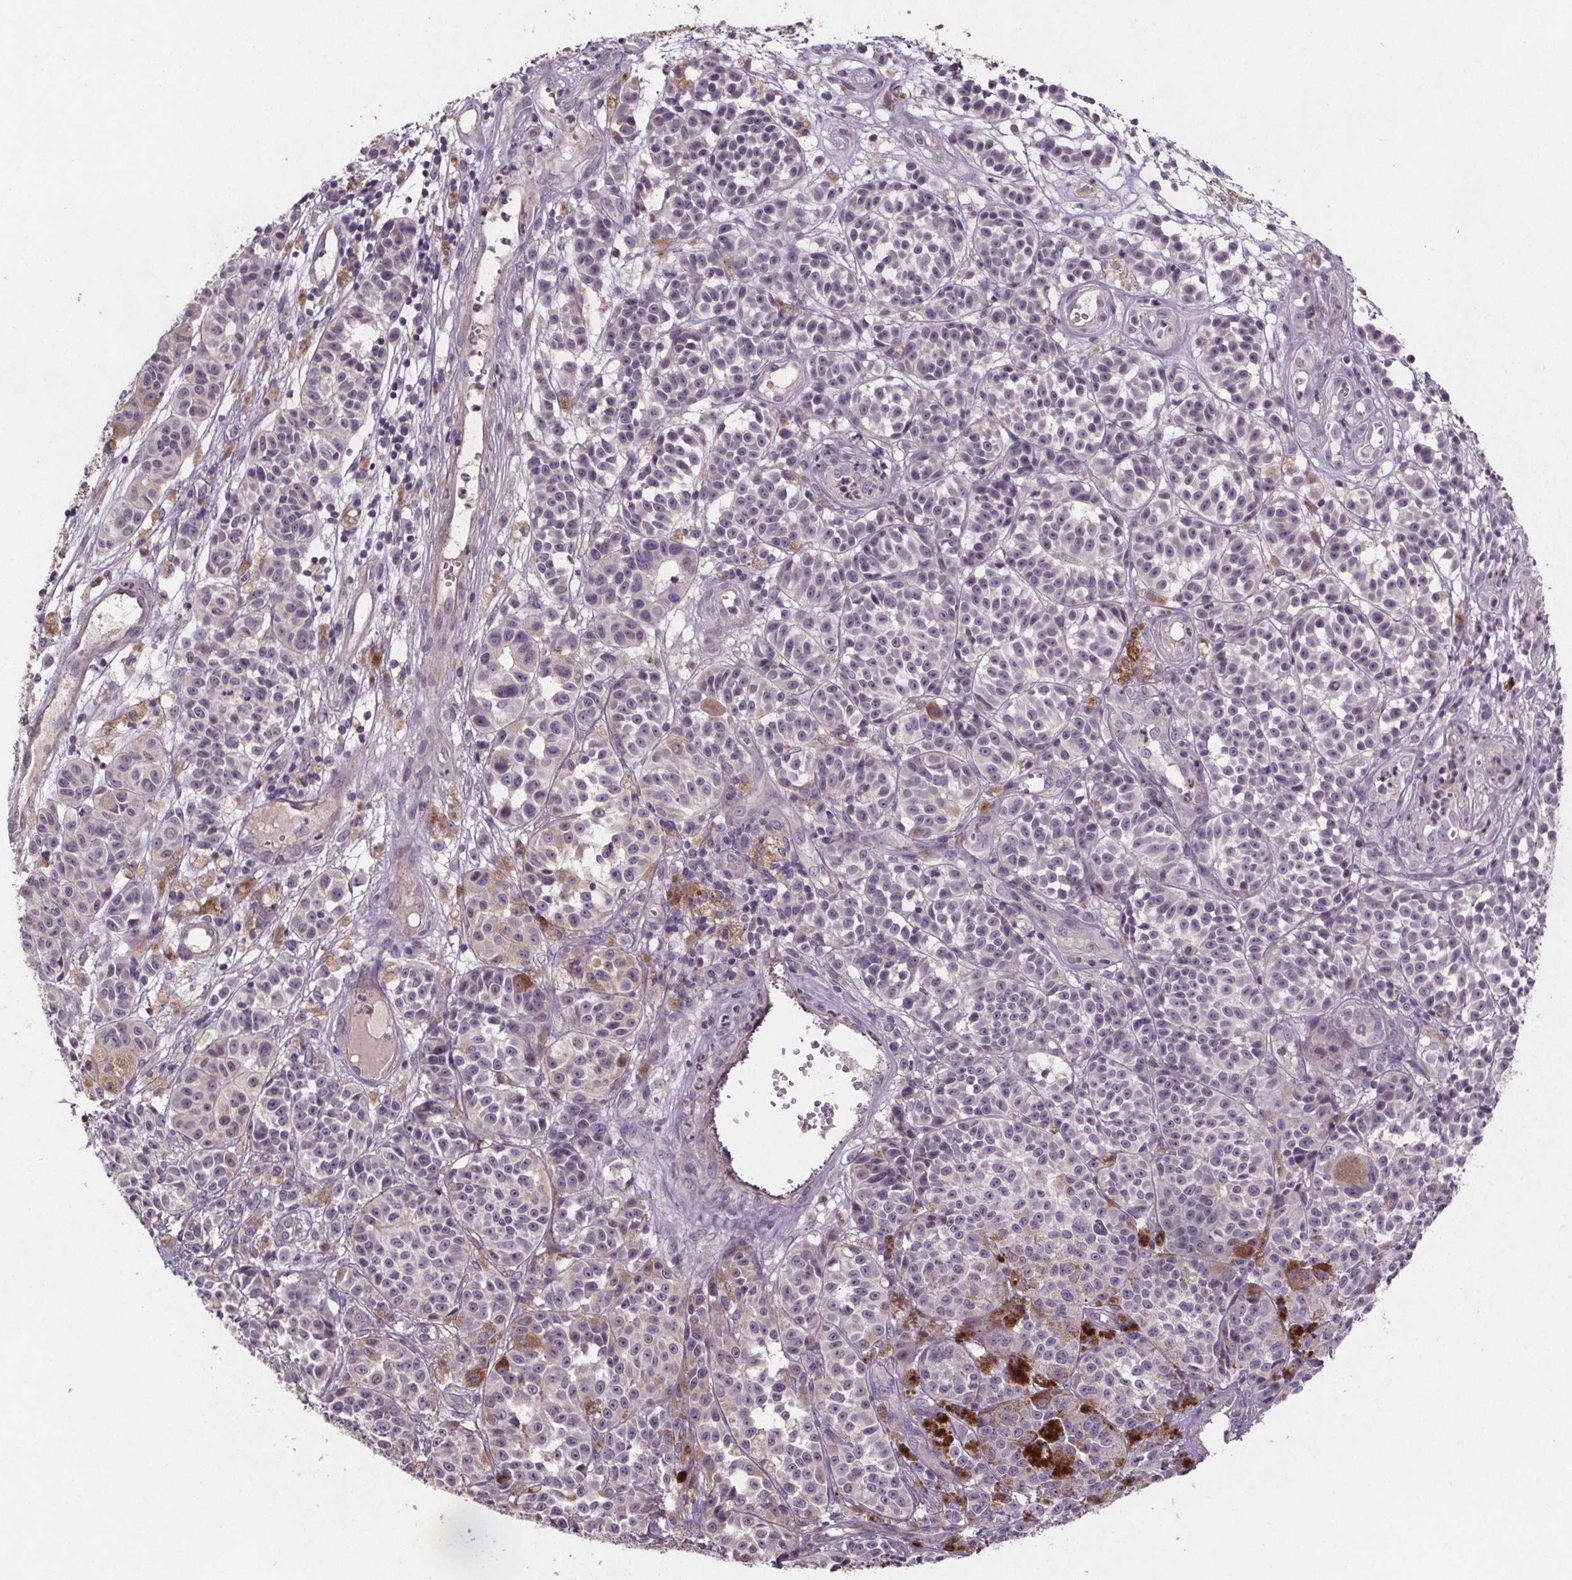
{"staining": {"intensity": "negative", "quantity": "none", "location": "none"}, "tissue": "melanoma", "cell_type": "Tumor cells", "image_type": "cancer", "snomed": [{"axis": "morphology", "description": "Malignant melanoma, NOS"}, {"axis": "topography", "description": "Skin"}], "caption": "Histopathology image shows no significant protein positivity in tumor cells of melanoma.", "gene": "CLN3", "patient": {"sex": "female", "age": 58}}